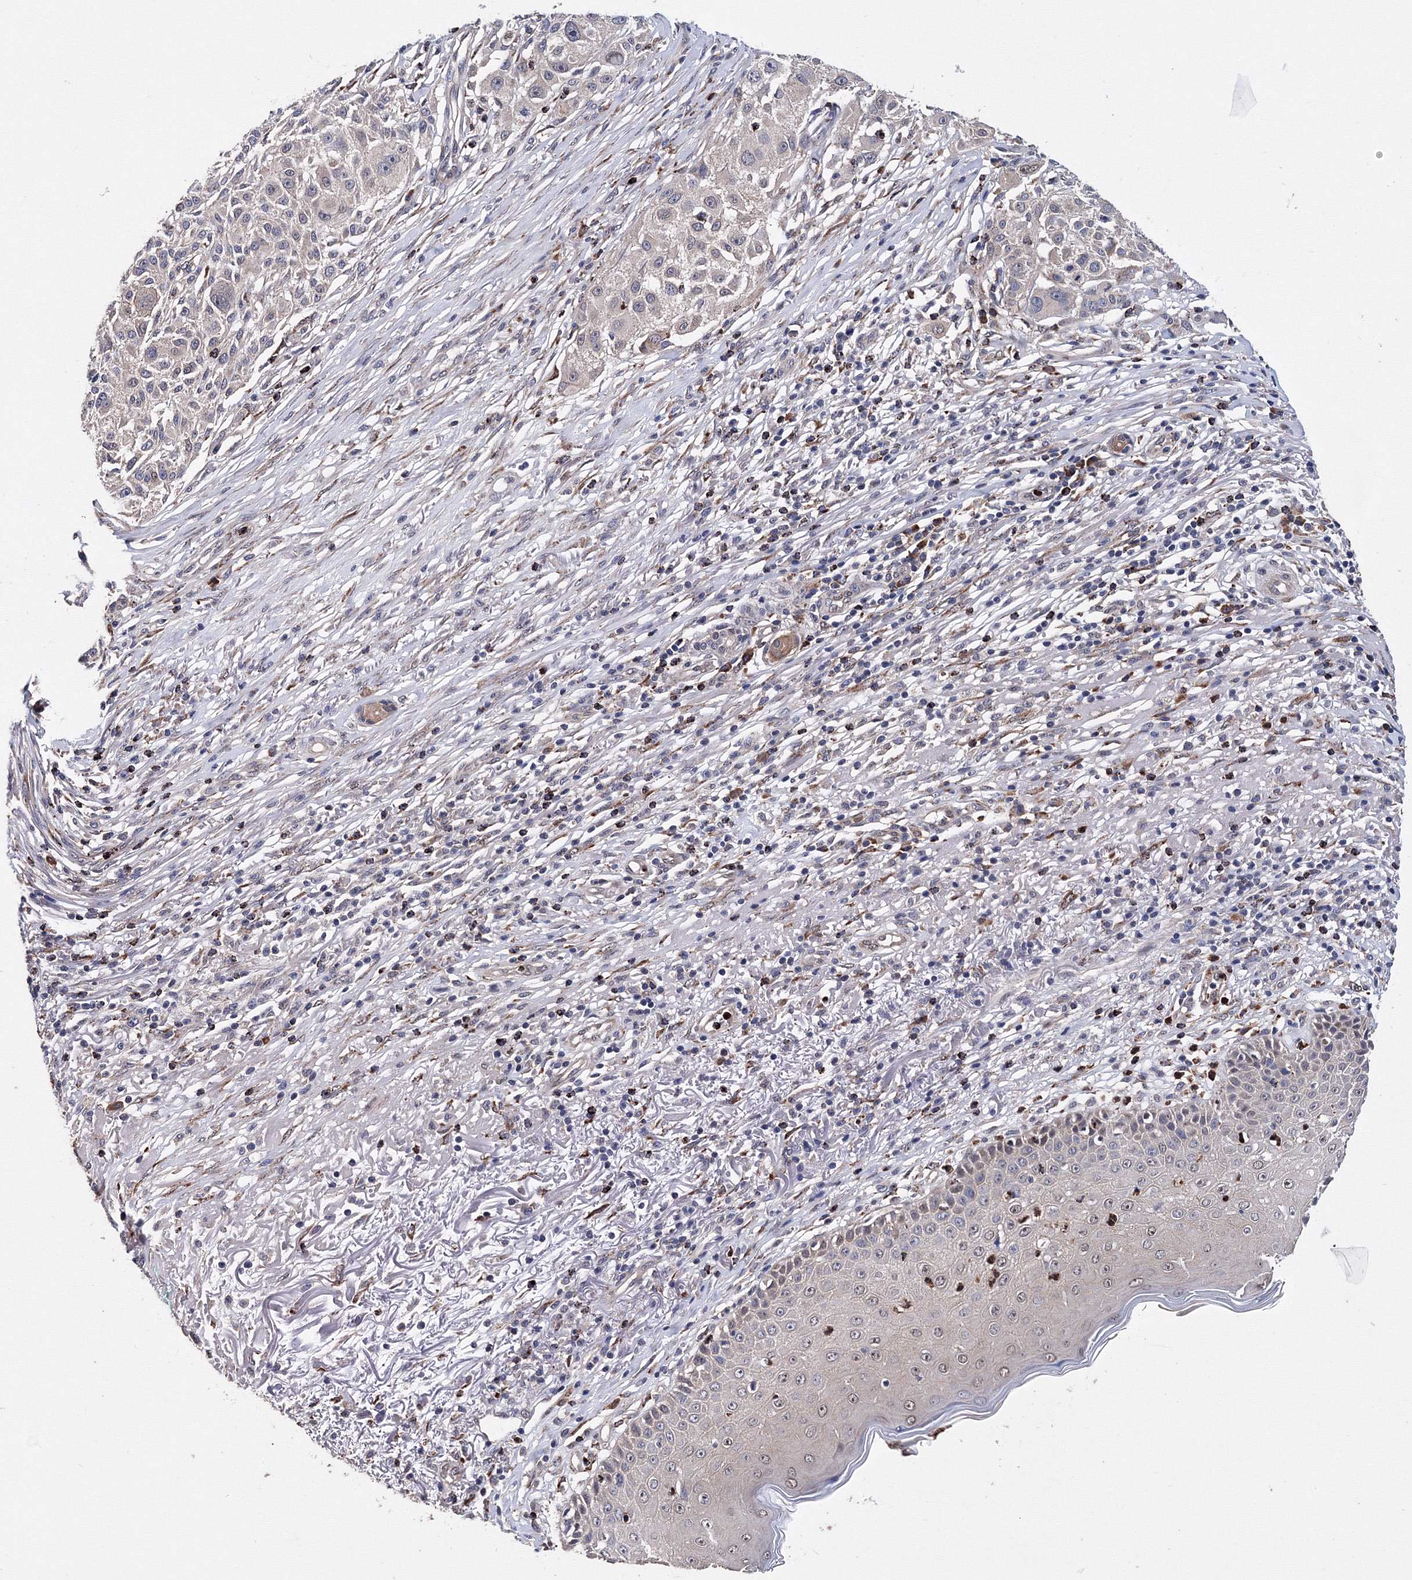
{"staining": {"intensity": "negative", "quantity": "none", "location": "none"}, "tissue": "melanoma", "cell_type": "Tumor cells", "image_type": "cancer", "snomed": [{"axis": "morphology", "description": "Necrosis, NOS"}, {"axis": "morphology", "description": "Malignant melanoma, NOS"}, {"axis": "topography", "description": "Skin"}], "caption": "Image shows no significant protein staining in tumor cells of malignant melanoma.", "gene": "PHYKPL", "patient": {"sex": "female", "age": 87}}